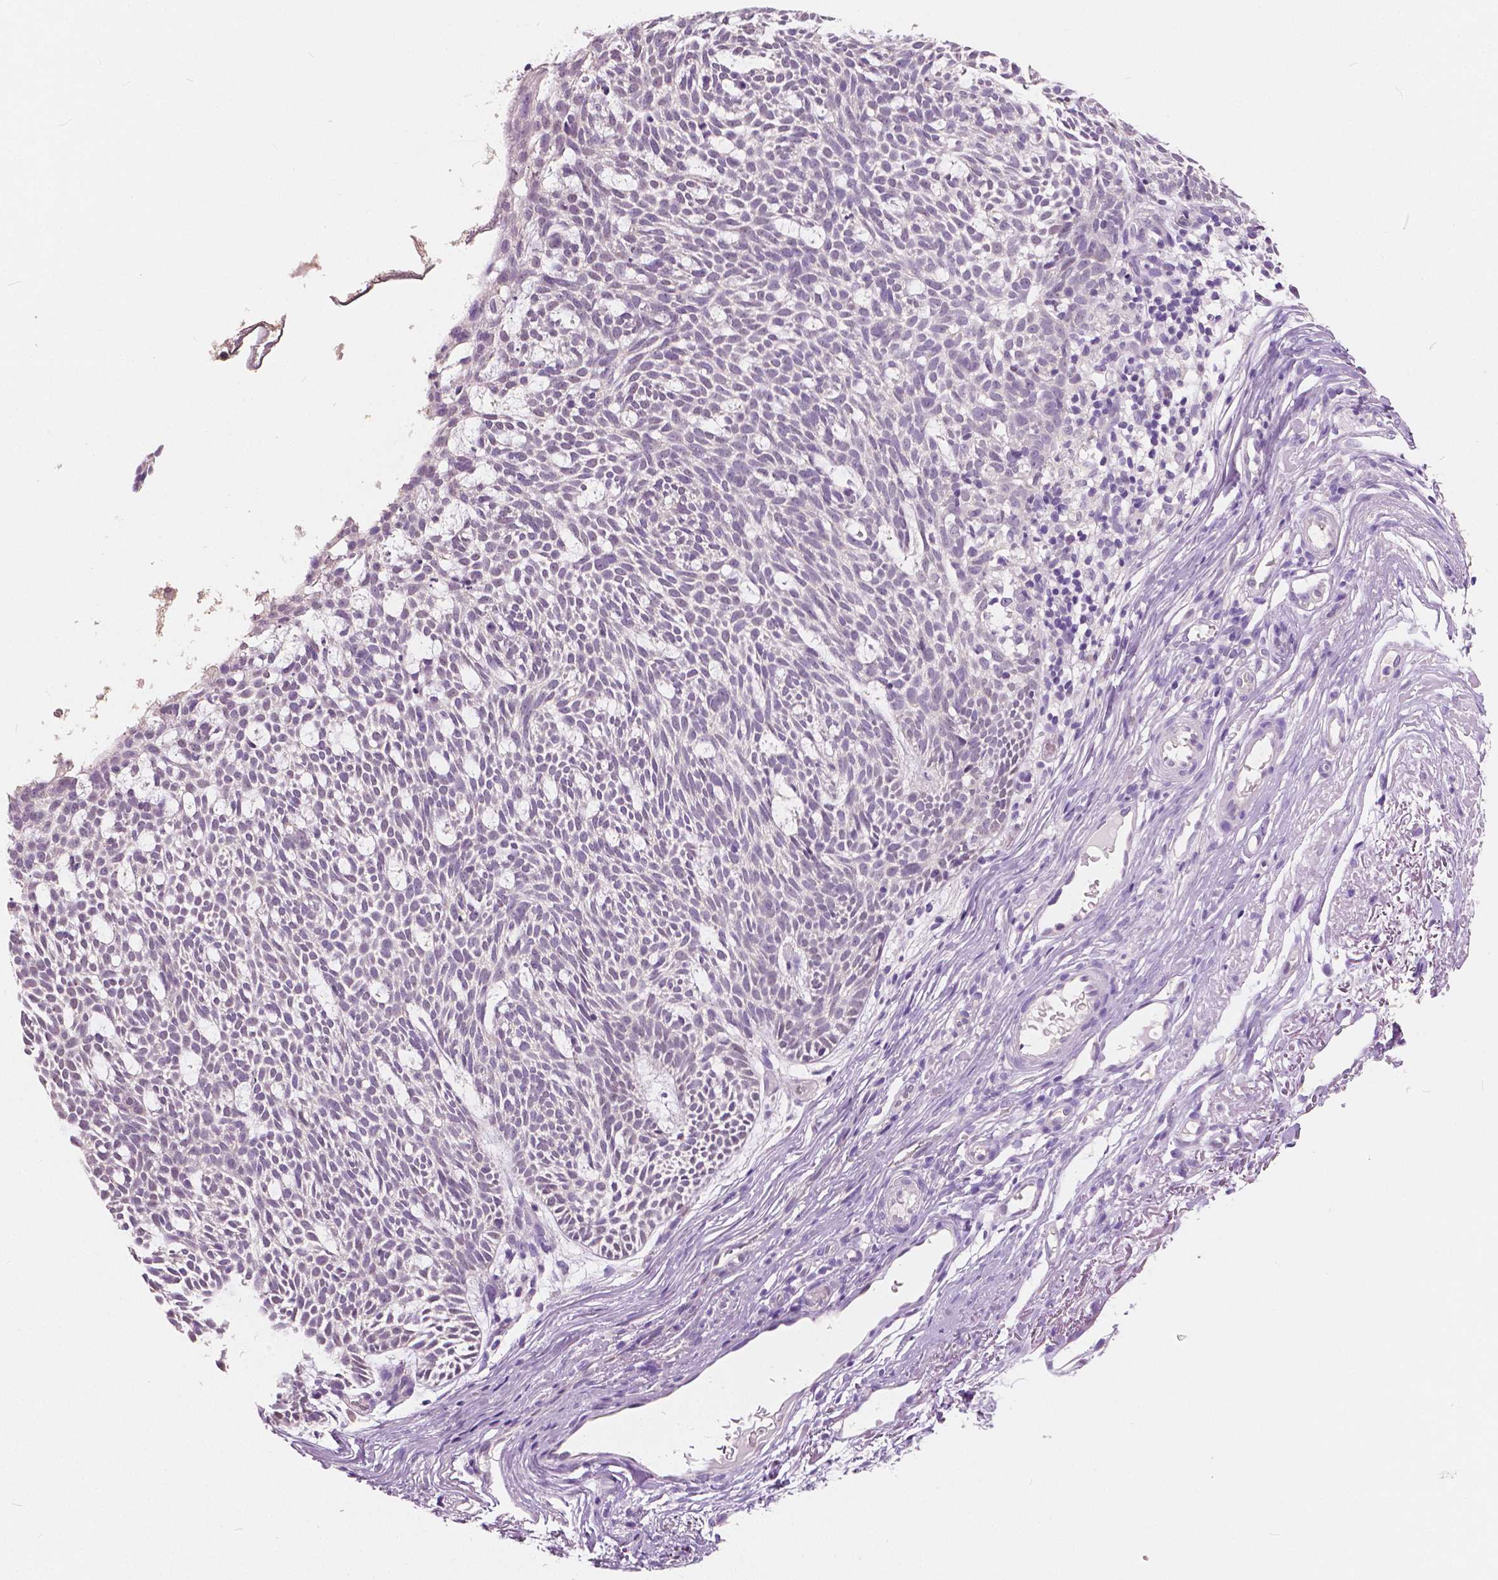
{"staining": {"intensity": "negative", "quantity": "none", "location": "none"}, "tissue": "skin cancer", "cell_type": "Tumor cells", "image_type": "cancer", "snomed": [{"axis": "morphology", "description": "Normal tissue, NOS"}, {"axis": "morphology", "description": "Basal cell carcinoma"}, {"axis": "topography", "description": "Skin"}], "caption": "Tumor cells show no significant protein expression in basal cell carcinoma (skin).", "gene": "TKFC", "patient": {"sex": "male", "age": 68}}